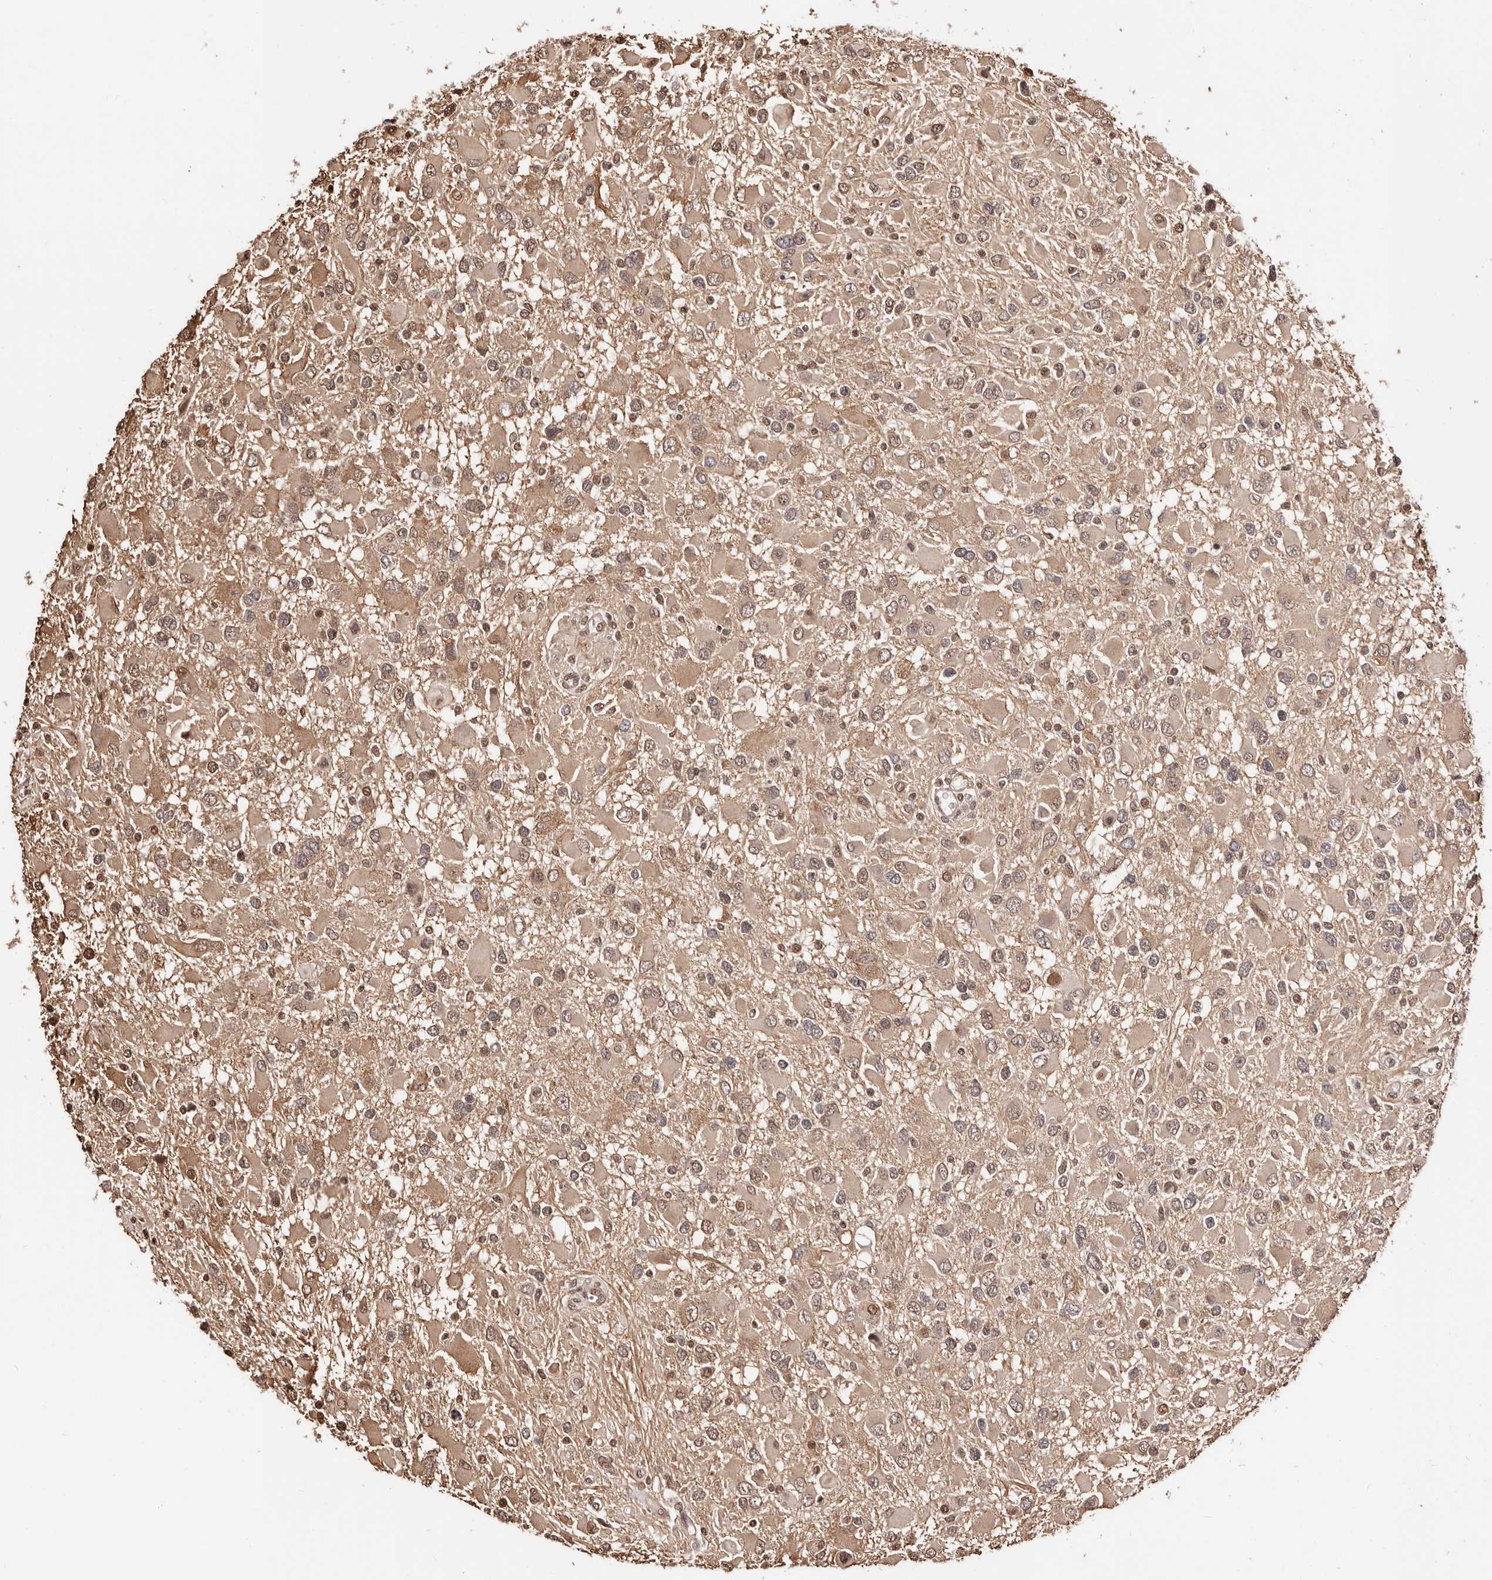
{"staining": {"intensity": "moderate", "quantity": ">75%", "location": "cytoplasmic/membranous,nuclear"}, "tissue": "glioma", "cell_type": "Tumor cells", "image_type": "cancer", "snomed": [{"axis": "morphology", "description": "Glioma, malignant, High grade"}, {"axis": "topography", "description": "Brain"}], "caption": "Brown immunohistochemical staining in human glioma demonstrates moderate cytoplasmic/membranous and nuclear expression in approximately >75% of tumor cells. Ihc stains the protein of interest in brown and the nuclei are stained blue.", "gene": "BICRAL", "patient": {"sex": "male", "age": 53}}